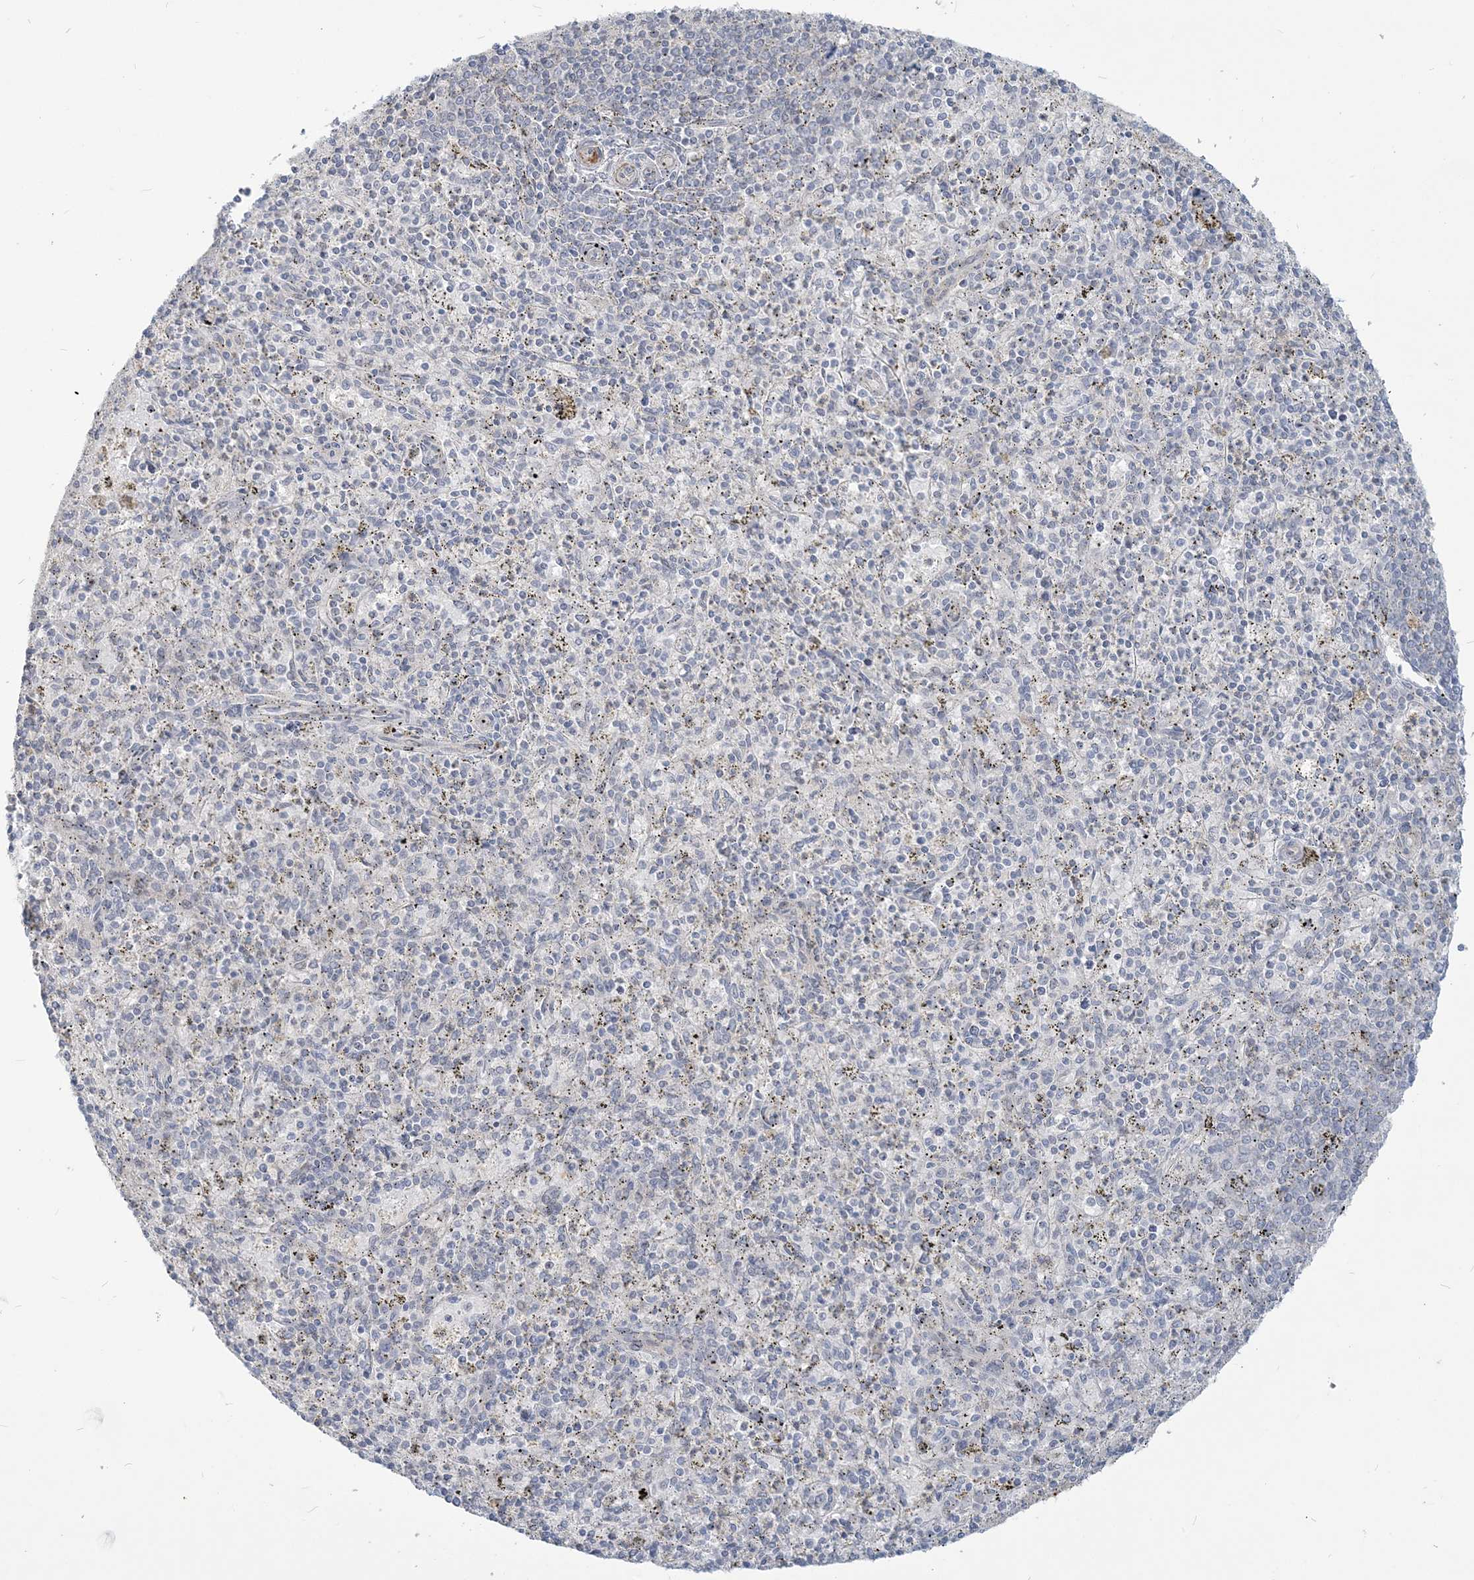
{"staining": {"intensity": "negative", "quantity": "none", "location": "none"}, "tissue": "spleen", "cell_type": "Cells in red pulp", "image_type": "normal", "snomed": [{"axis": "morphology", "description": "Normal tissue, NOS"}, {"axis": "topography", "description": "Spleen"}], "caption": "The immunohistochemistry image has no significant expression in cells in red pulp of spleen.", "gene": "SDAD1", "patient": {"sex": "male", "age": 72}}